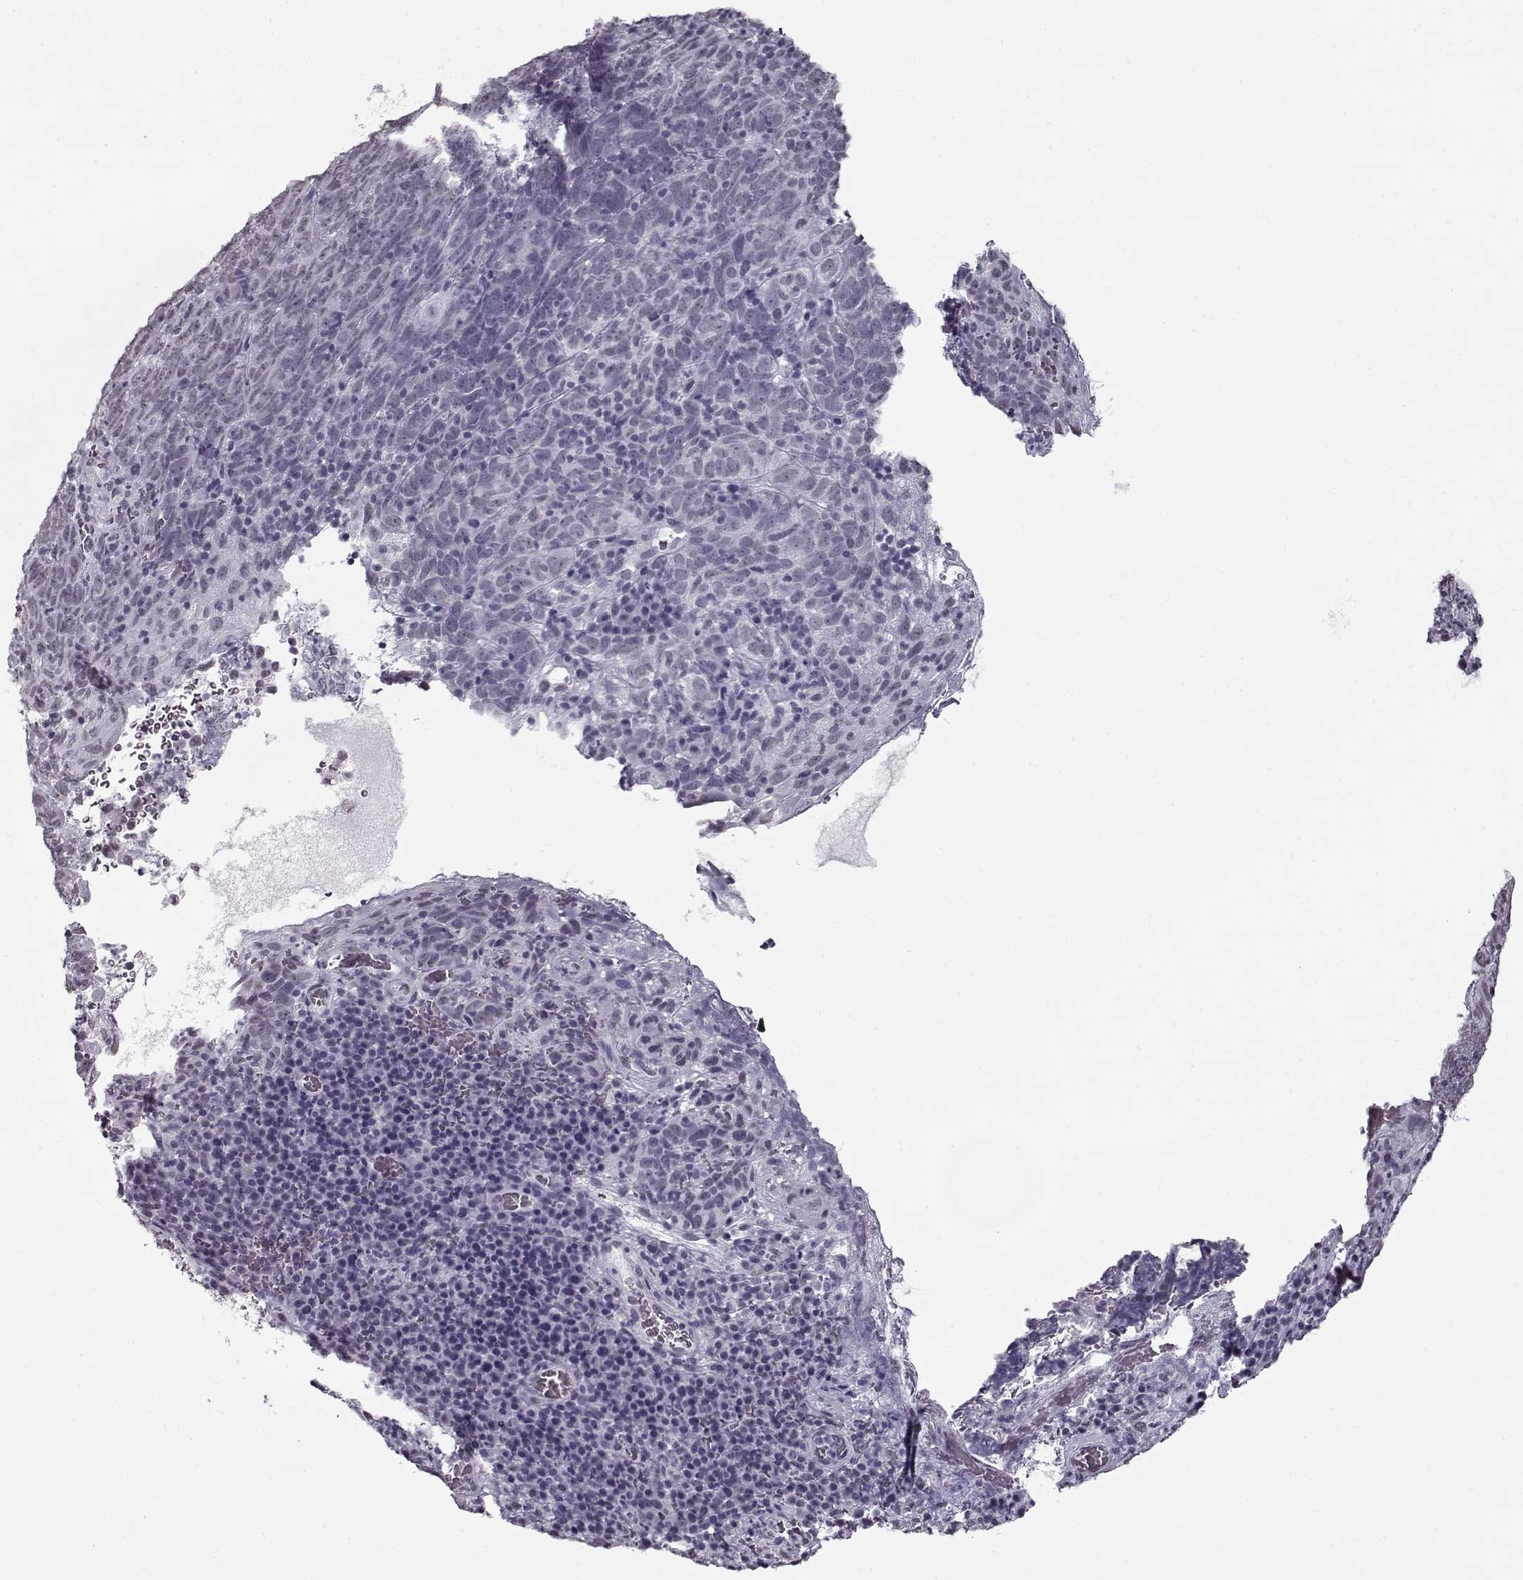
{"staining": {"intensity": "negative", "quantity": "none", "location": "none"}, "tissue": "skin cancer", "cell_type": "Tumor cells", "image_type": "cancer", "snomed": [{"axis": "morphology", "description": "Squamous cell carcinoma, NOS"}, {"axis": "topography", "description": "Skin"}, {"axis": "topography", "description": "Anal"}], "caption": "This is a photomicrograph of immunohistochemistry staining of skin cancer, which shows no expression in tumor cells.", "gene": "PRMT8", "patient": {"sex": "female", "age": 51}}